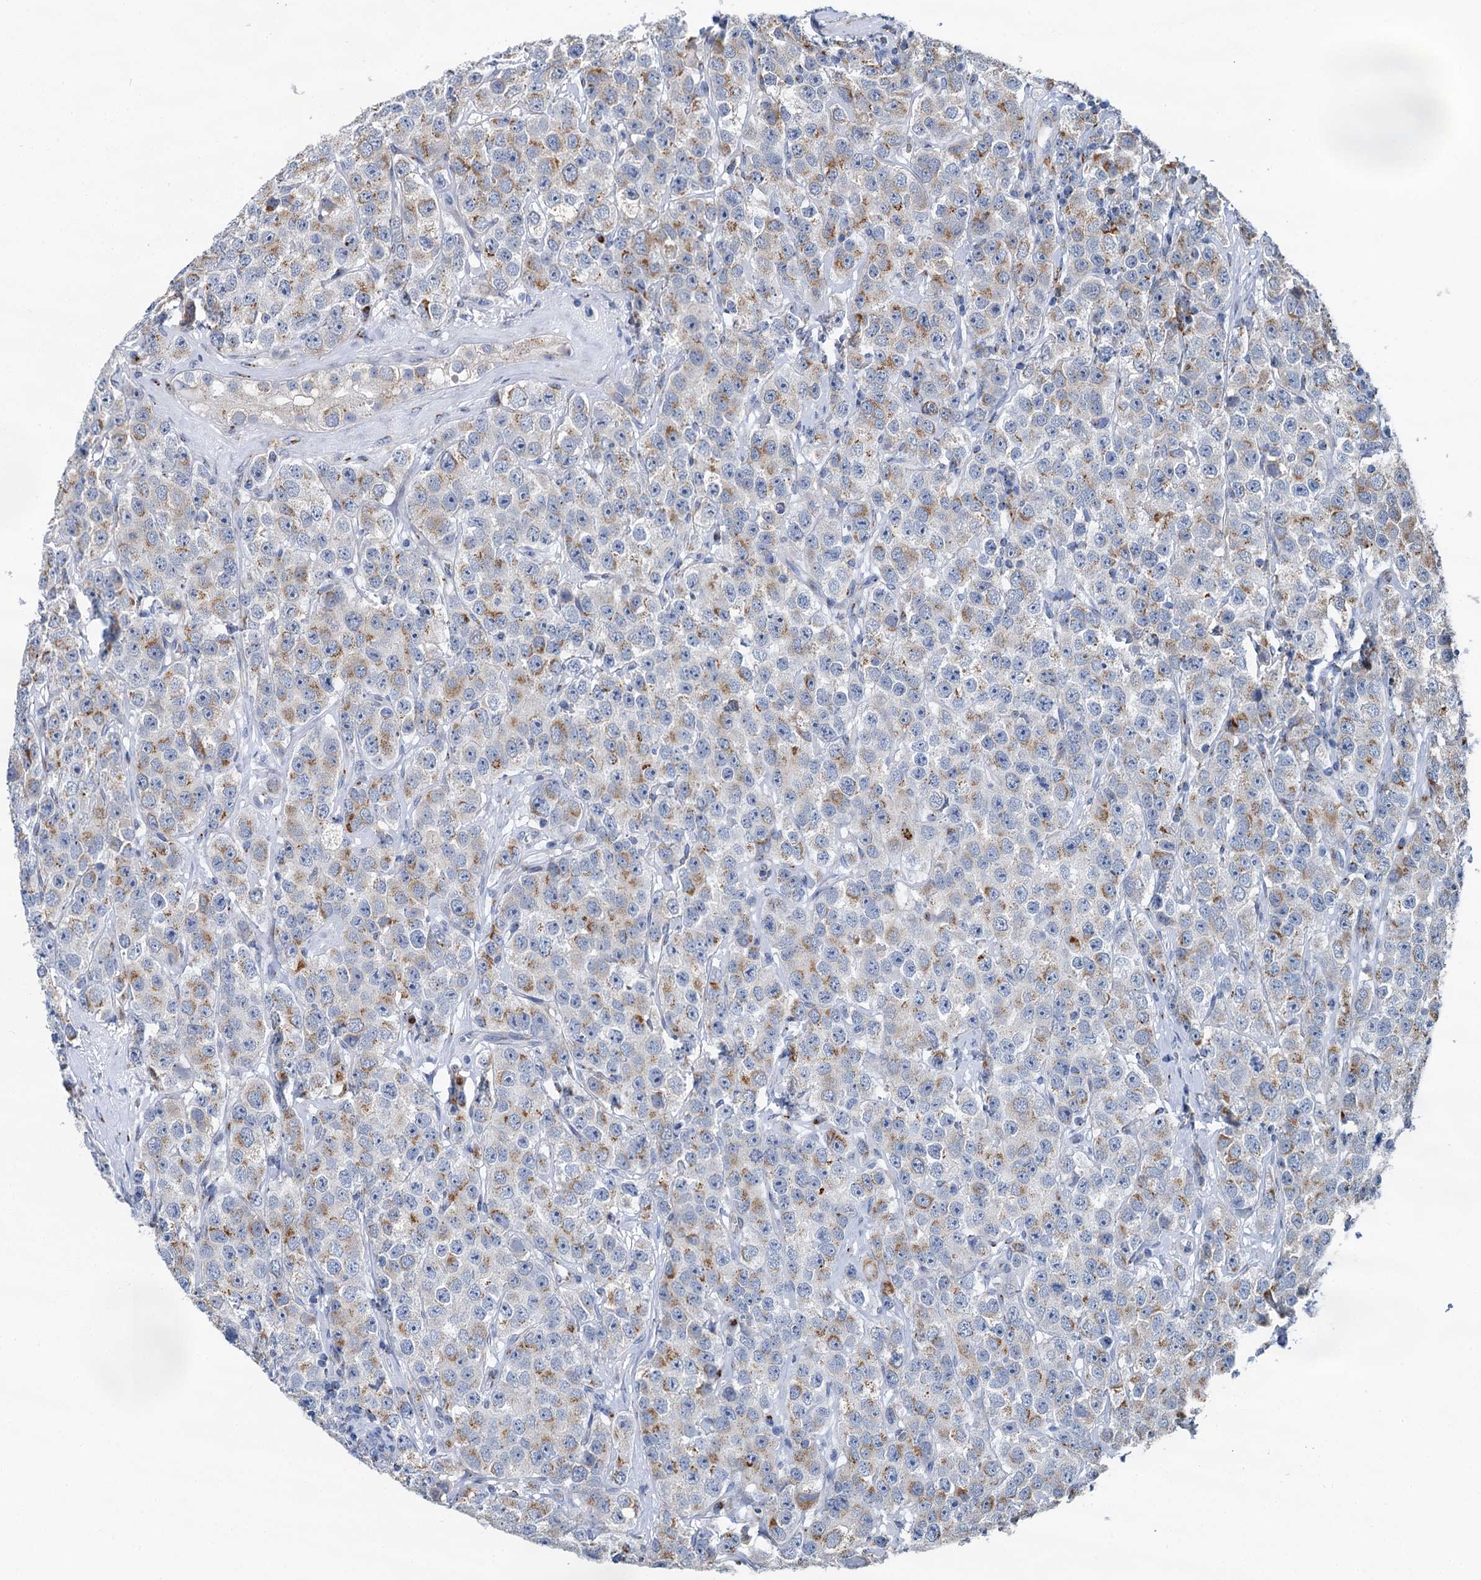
{"staining": {"intensity": "moderate", "quantity": "25%-75%", "location": "cytoplasmic/membranous"}, "tissue": "testis cancer", "cell_type": "Tumor cells", "image_type": "cancer", "snomed": [{"axis": "morphology", "description": "Seminoma, NOS"}, {"axis": "topography", "description": "Testis"}], "caption": "DAB immunohistochemical staining of seminoma (testis) reveals moderate cytoplasmic/membranous protein staining in approximately 25%-75% of tumor cells.", "gene": "BET1L", "patient": {"sex": "male", "age": 28}}